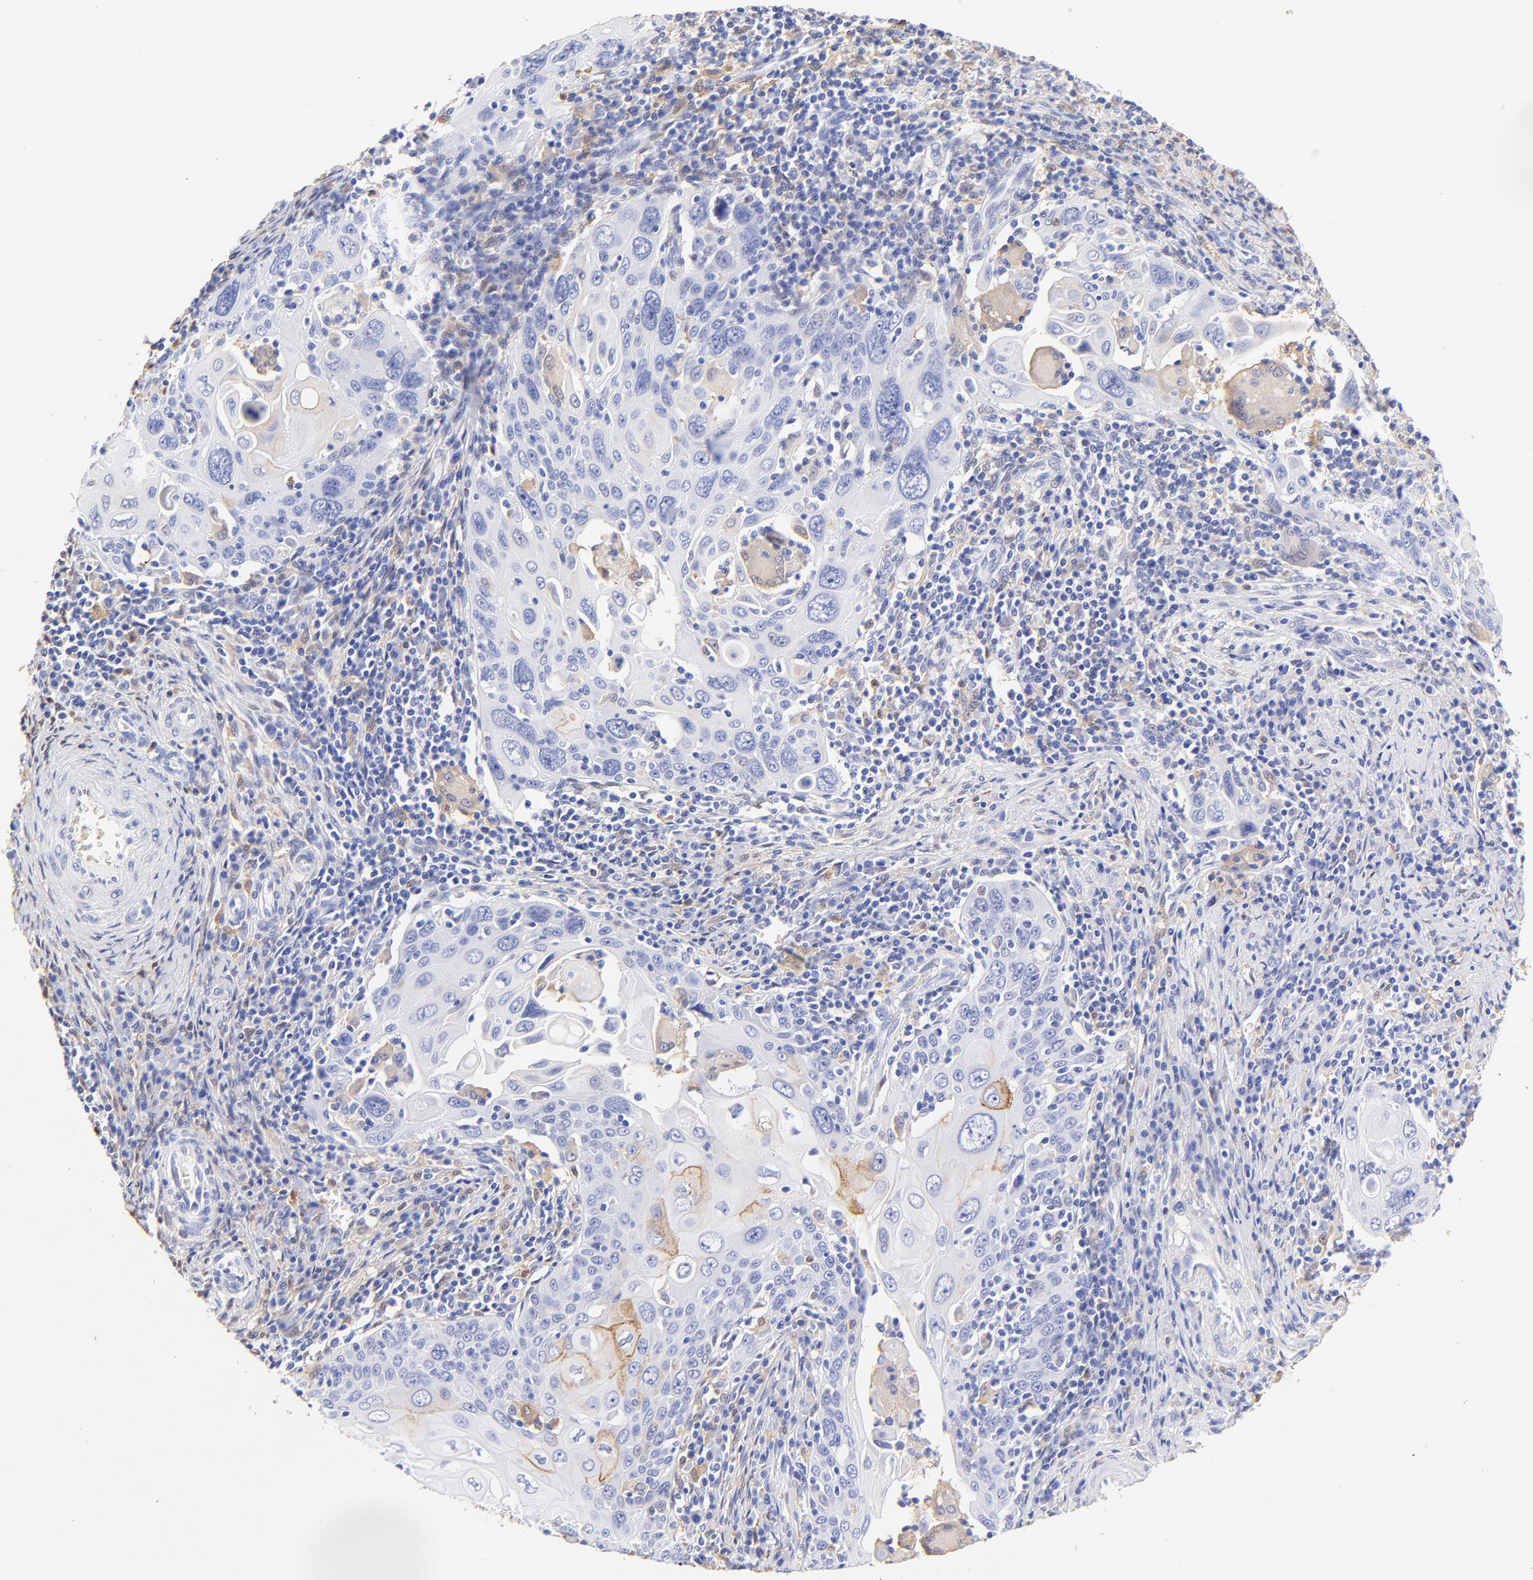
{"staining": {"intensity": "negative", "quantity": "none", "location": "none"}, "tissue": "cervical cancer", "cell_type": "Tumor cells", "image_type": "cancer", "snomed": [{"axis": "morphology", "description": "Squamous cell carcinoma, NOS"}, {"axis": "topography", "description": "Cervix"}], "caption": "Protein analysis of squamous cell carcinoma (cervical) reveals no significant expression in tumor cells.", "gene": "ALDH1A1", "patient": {"sex": "female", "age": 54}}